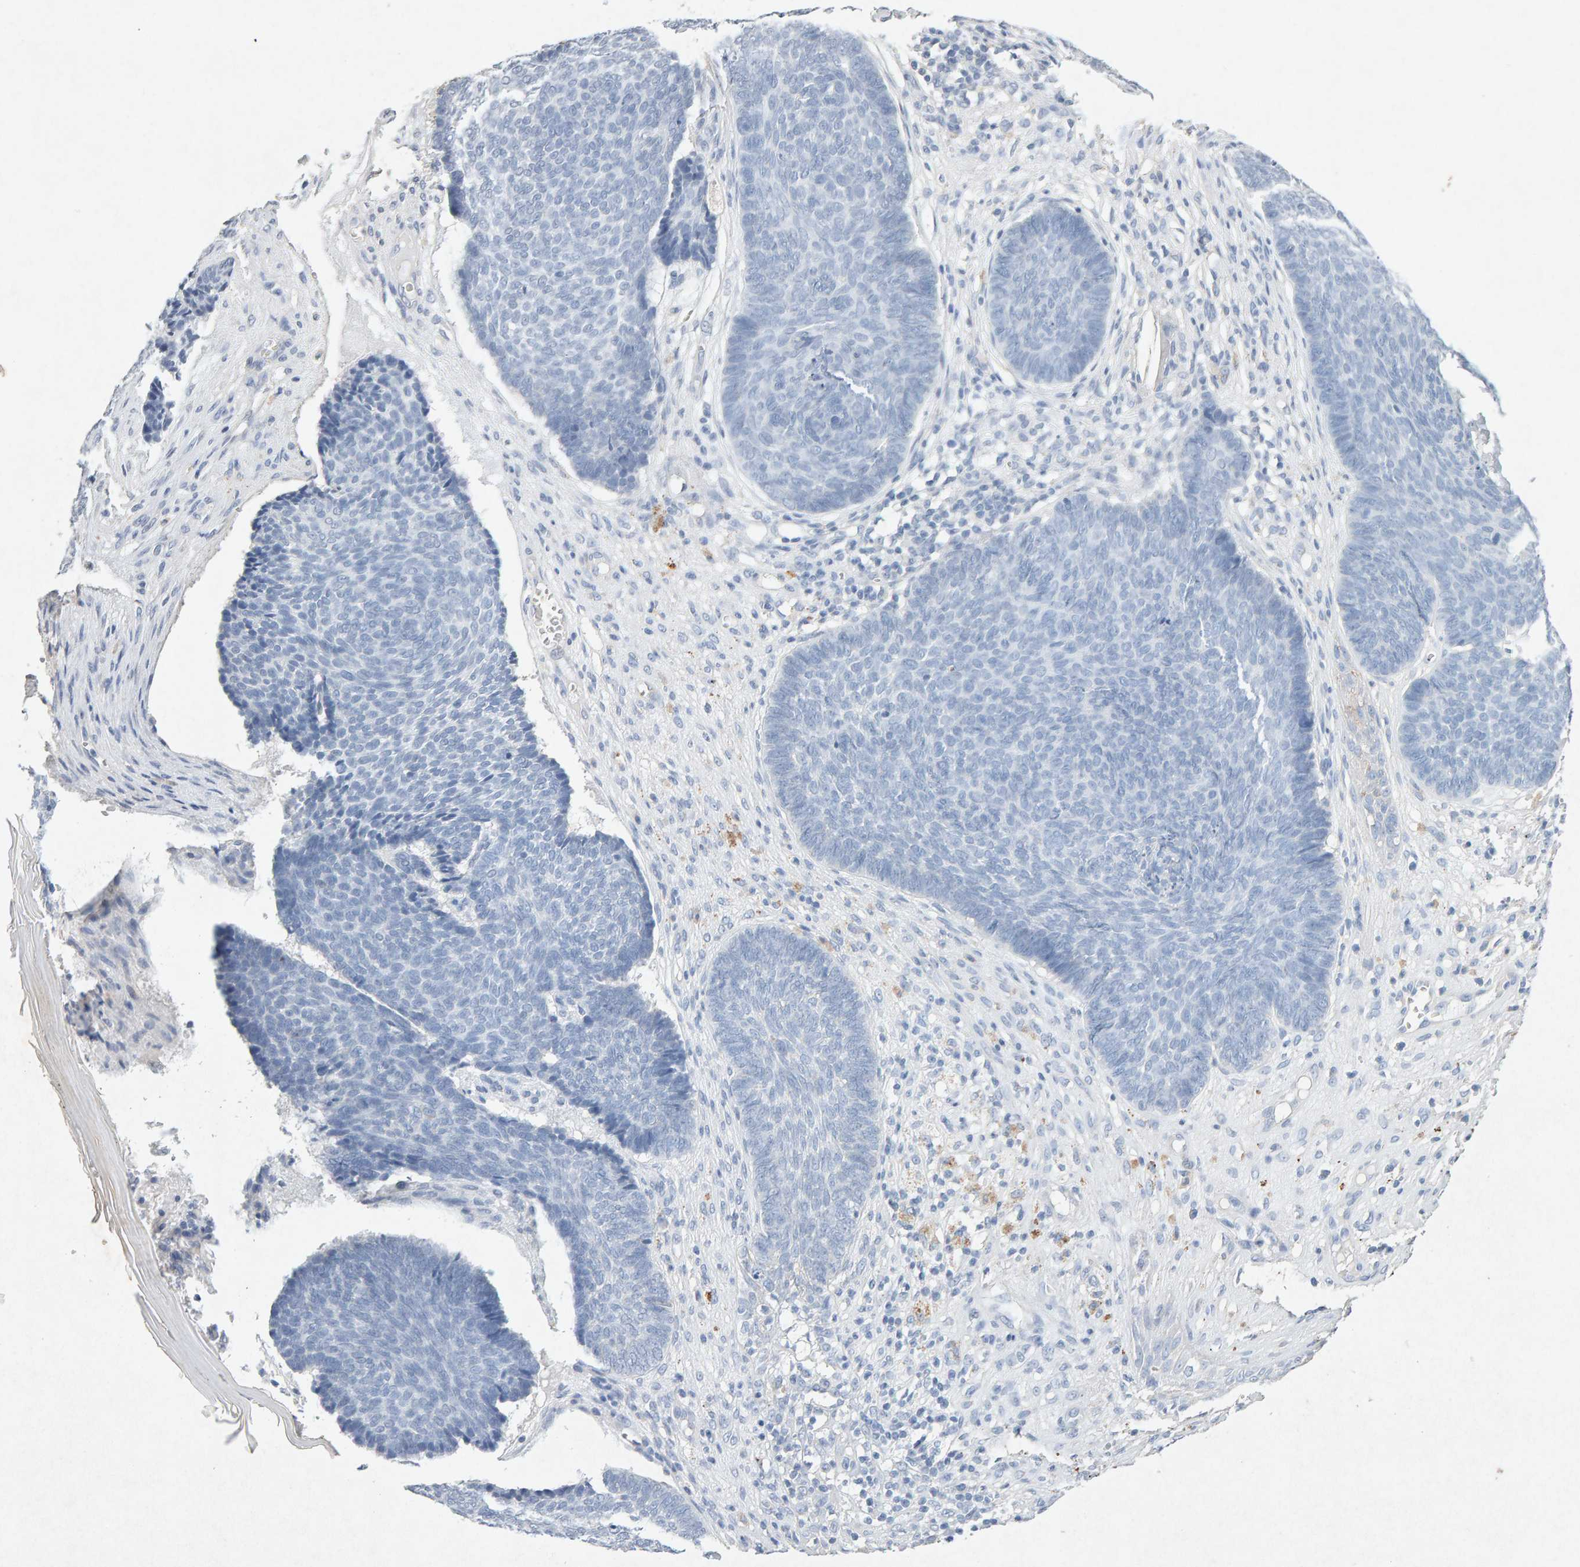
{"staining": {"intensity": "negative", "quantity": "none", "location": "none"}, "tissue": "skin cancer", "cell_type": "Tumor cells", "image_type": "cancer", "snomed": [{"axis": "morphology", "description": "Basal cell carcinoma"}, {"axis": "topography", "description": "Skin"}], "caption": "The photomicrograph demonstrates no staining of tumor cells in skin basal cell carcinoma. (DAB immunohistochemistry, high magnification).", "gene": "PTPRM", "patient": {"sex": "male", "age": 84}}